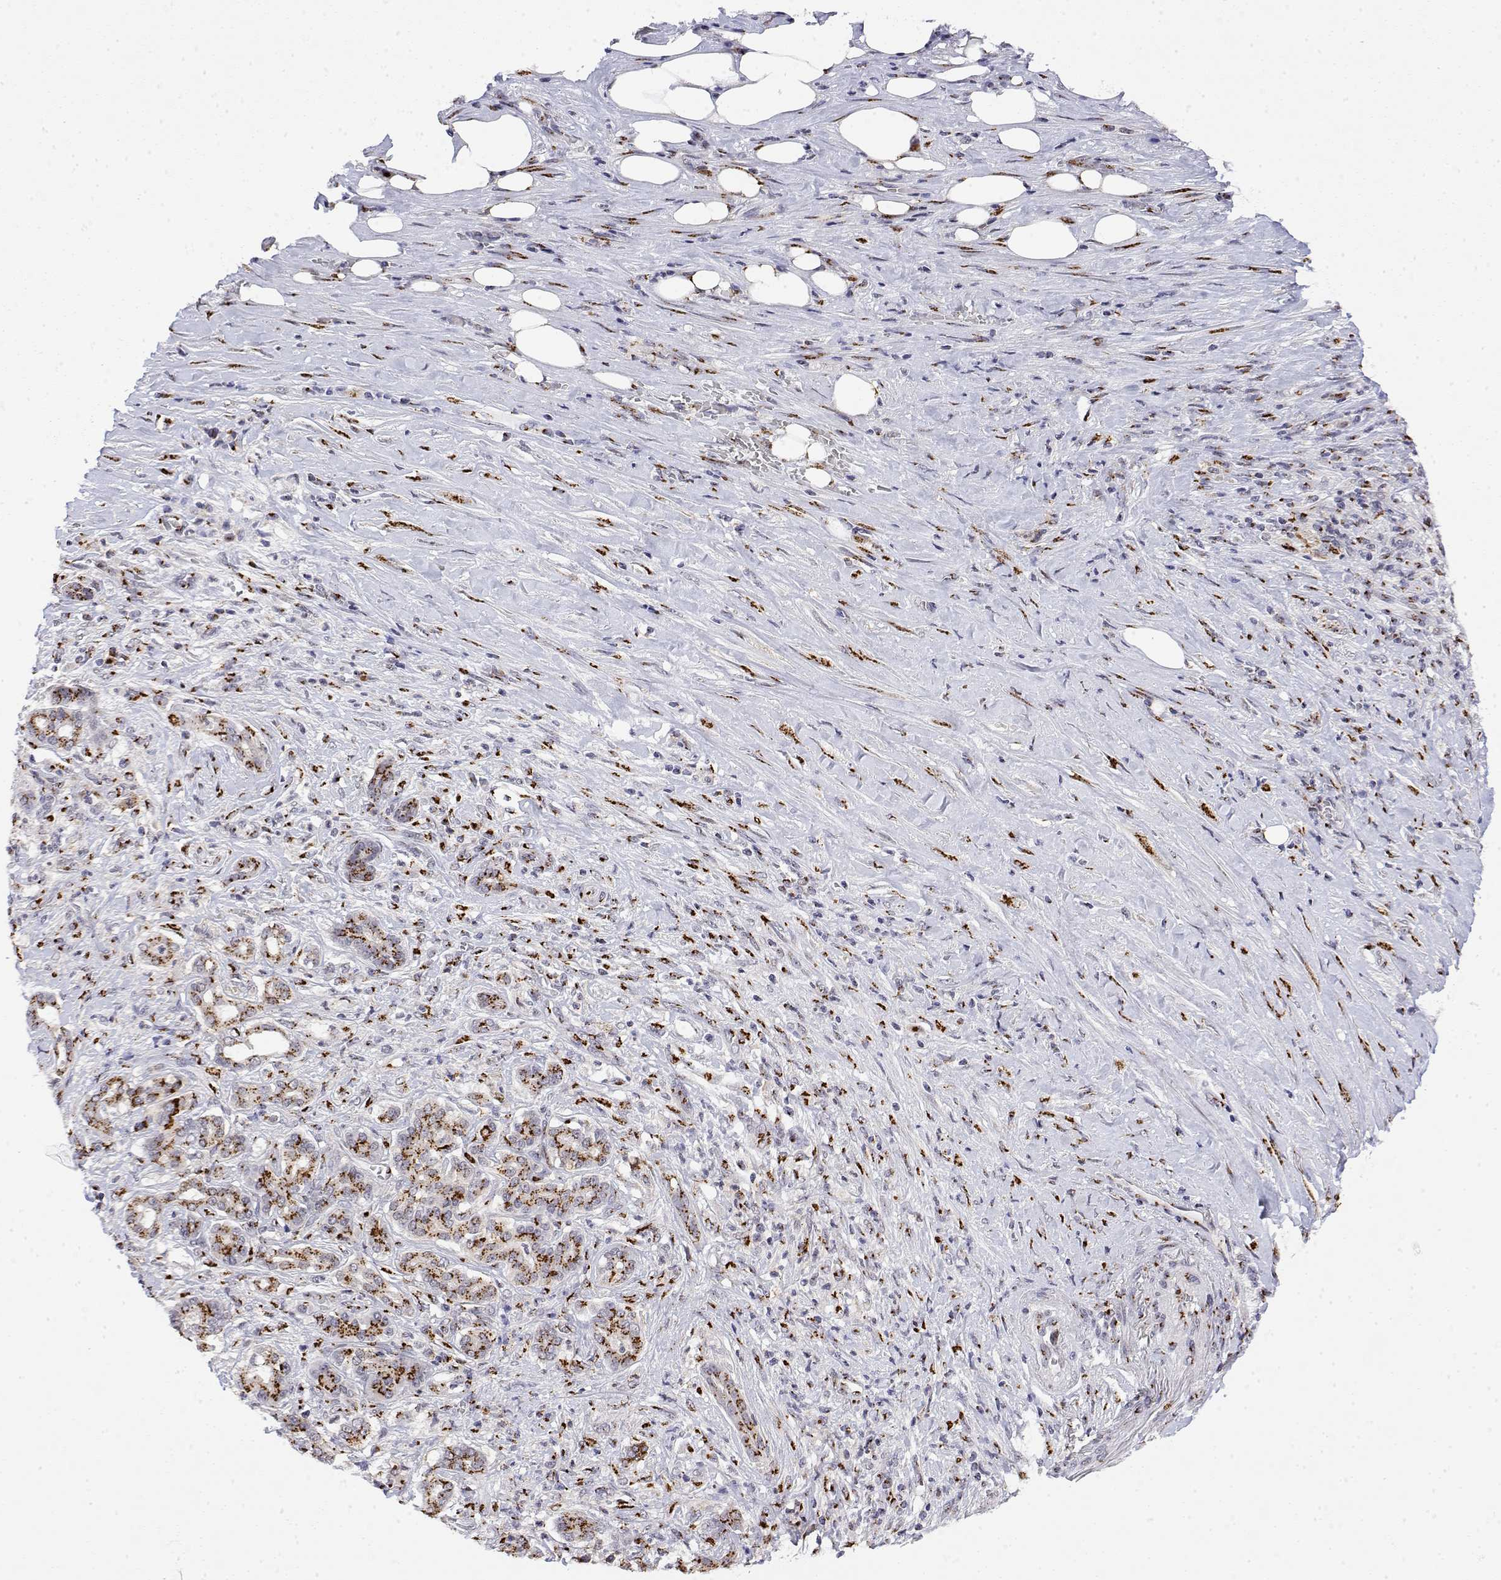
{"staining": {"intensity": "strong", "quantity": ">75%", "location": "cytoplasmic/membranous"}, "tissue": "pancreatic cancer", "cell_type": "Tumor cells", "image_type": "cancer", "snomed": [{"axis": "morphology", "description": "Normal tissue, NOS"}, {"axis": "morphology", "description": "Inflammation, NOS"}, {"axis": "morphology", "description": "Adenocarcinoma, NOS"}, {"axis": "topography", "description": "Pancreas"}], "caption": "Pancreatic adenocarcinoma was stained to show a protein in brown. There is high levels of strong cytoplasmic/membranous positivity in approximately >75% of tumor cells.", "gene": "YIPF3", "patient": {"sex": "male", "age": 57}}